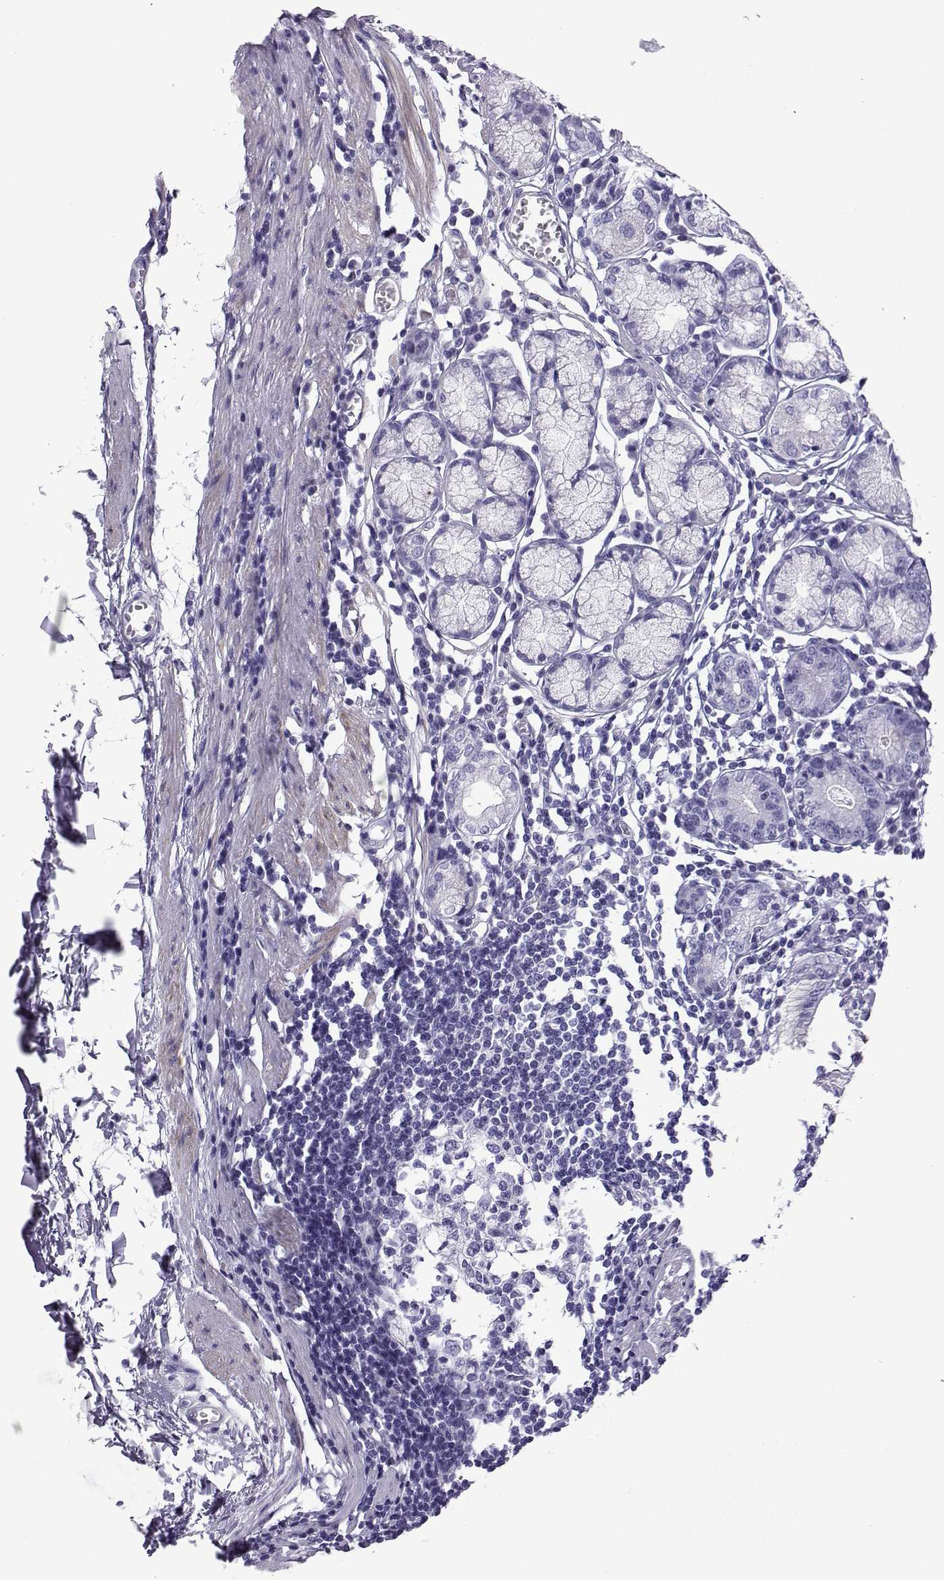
{"staining": {"intensity": "negative", "quantity": "none", "location": "none"}, "tissue": "stomach", "cell_type": "Glandular cells", "image_type": "normal", "snomed": [{"axis": "morphology", "description": "Normal tissue, NOS"}, {"axis": "topography", "description": "Stomach"}], "caption": "Micrograph shows no protein expression in glandular cells of unremarkable stomach. (DAB (3,3'-diaminobenzidine) immunohistochemistry (IHC) visualized using brightfield microscopy, high magnification).", "gene": "KCNF1", "patient": {"sex": "male", "age": 55}}